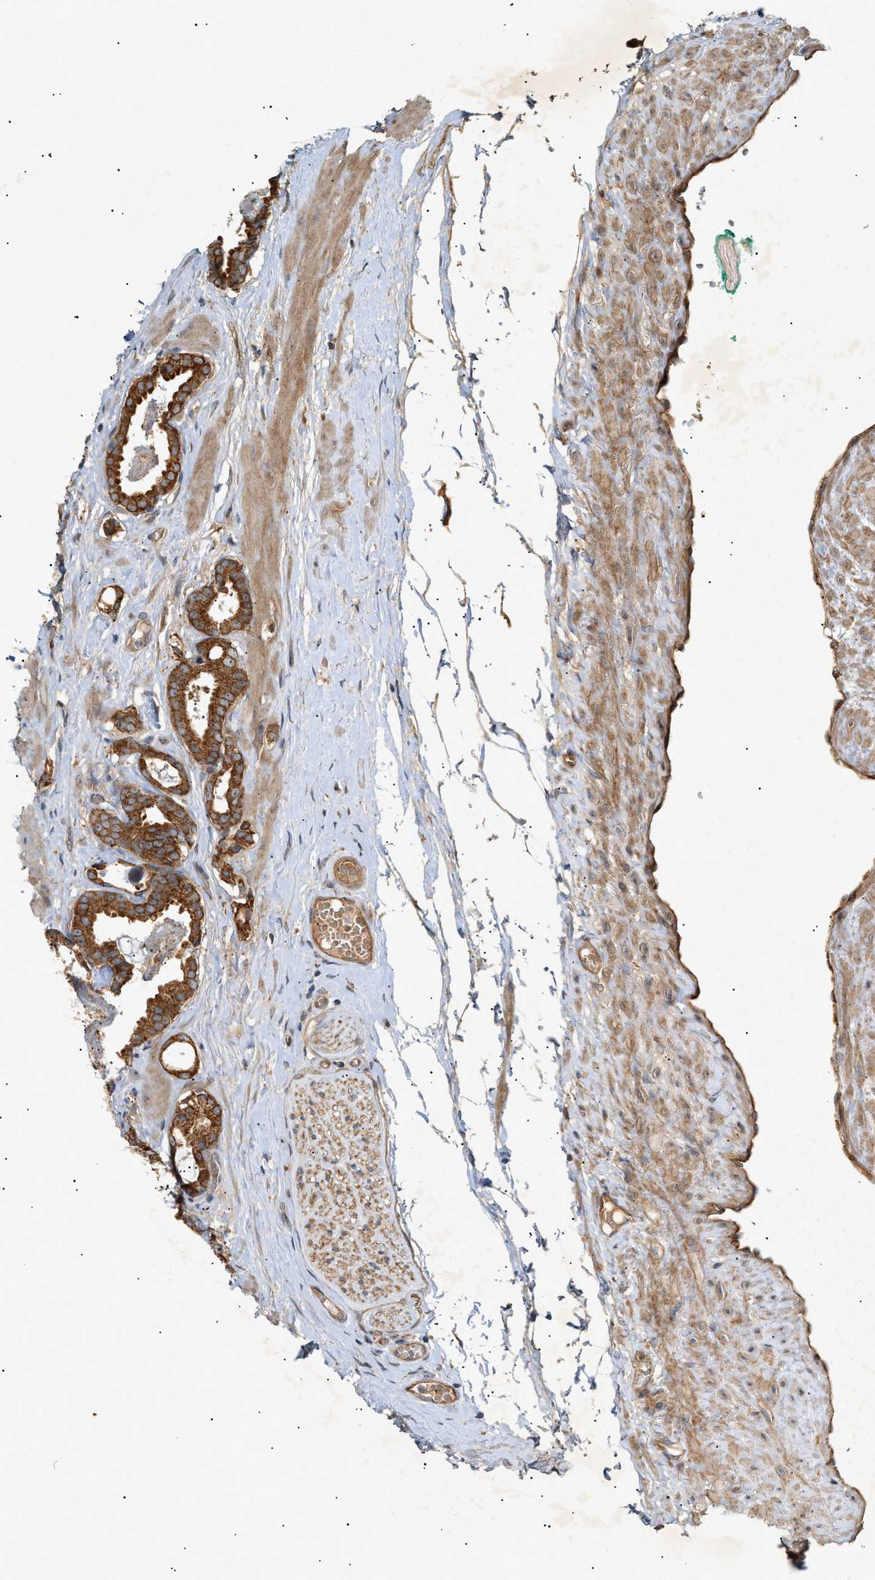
{"staining": {"intensity": "strong", "quantity": ">75%", "location": "cytoplasmic/membranous"}, "tissue": "prostate cancer", "cell_type": "Tumor cells", "image_type": "cancer", "snomed": [{"axis": "morphology", "description": "Adenocarcinoma, Low grade"}, {"axis": "topography", "description": "Prostate"}], "caption": "Brown immunohistochemical staining in human prostate adenocarcinoma (low-grade) demonstrates strong cytoplasmic/membranous staining in about >75% of tumor cells.", "gene": "MTCH1", "patient": {"sex": "male", "age": 53}}